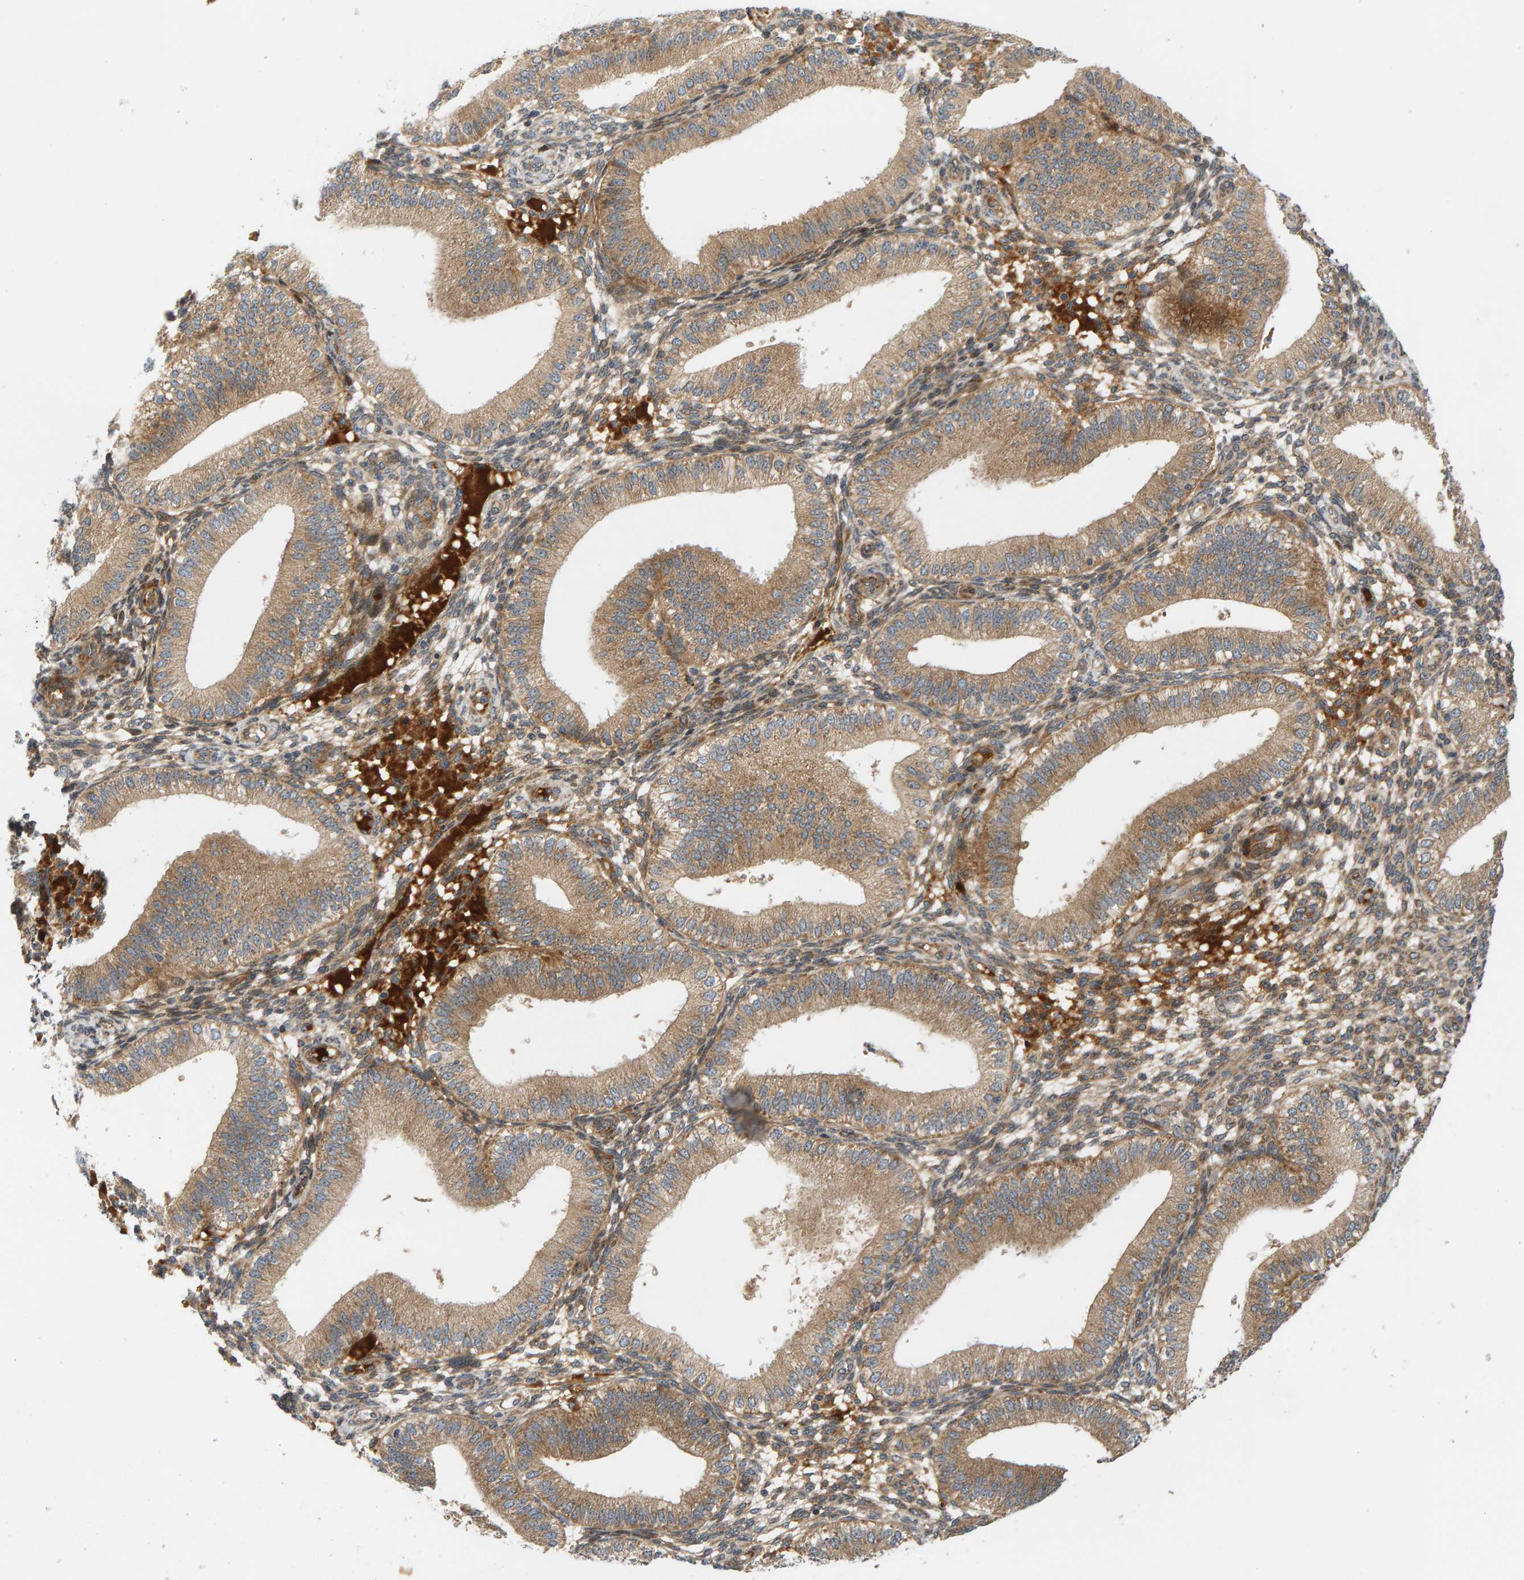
{"staining": {"intensity": "moderate", "quantity": ">75%", "location": "cytoplasmic/membranous"}, "tissue": "endometrium", "cell_type": "Cells in endometrial stroma", "image_type": "normal", "snomed": [{"axis": "morphology", "description": "Normal tissue, NOS"}, {"axis": "topography", "description": "Endometrium"}], "caption": "Immunohistochemistry staining of unremarkable endometrium, which reveals medium levels of moderate cytoplasmic/membranous positivity in approximately >75% of cells in endometrial stroma indicating moderate cytoplasmic/membranous protein expression. The staining was performed using DAB (brown) for protein detection and nuclei were counterstained in hematoxylin (blue).", "gene": "BAHCC1", "patient": {"sex": "female", "age": 39}}